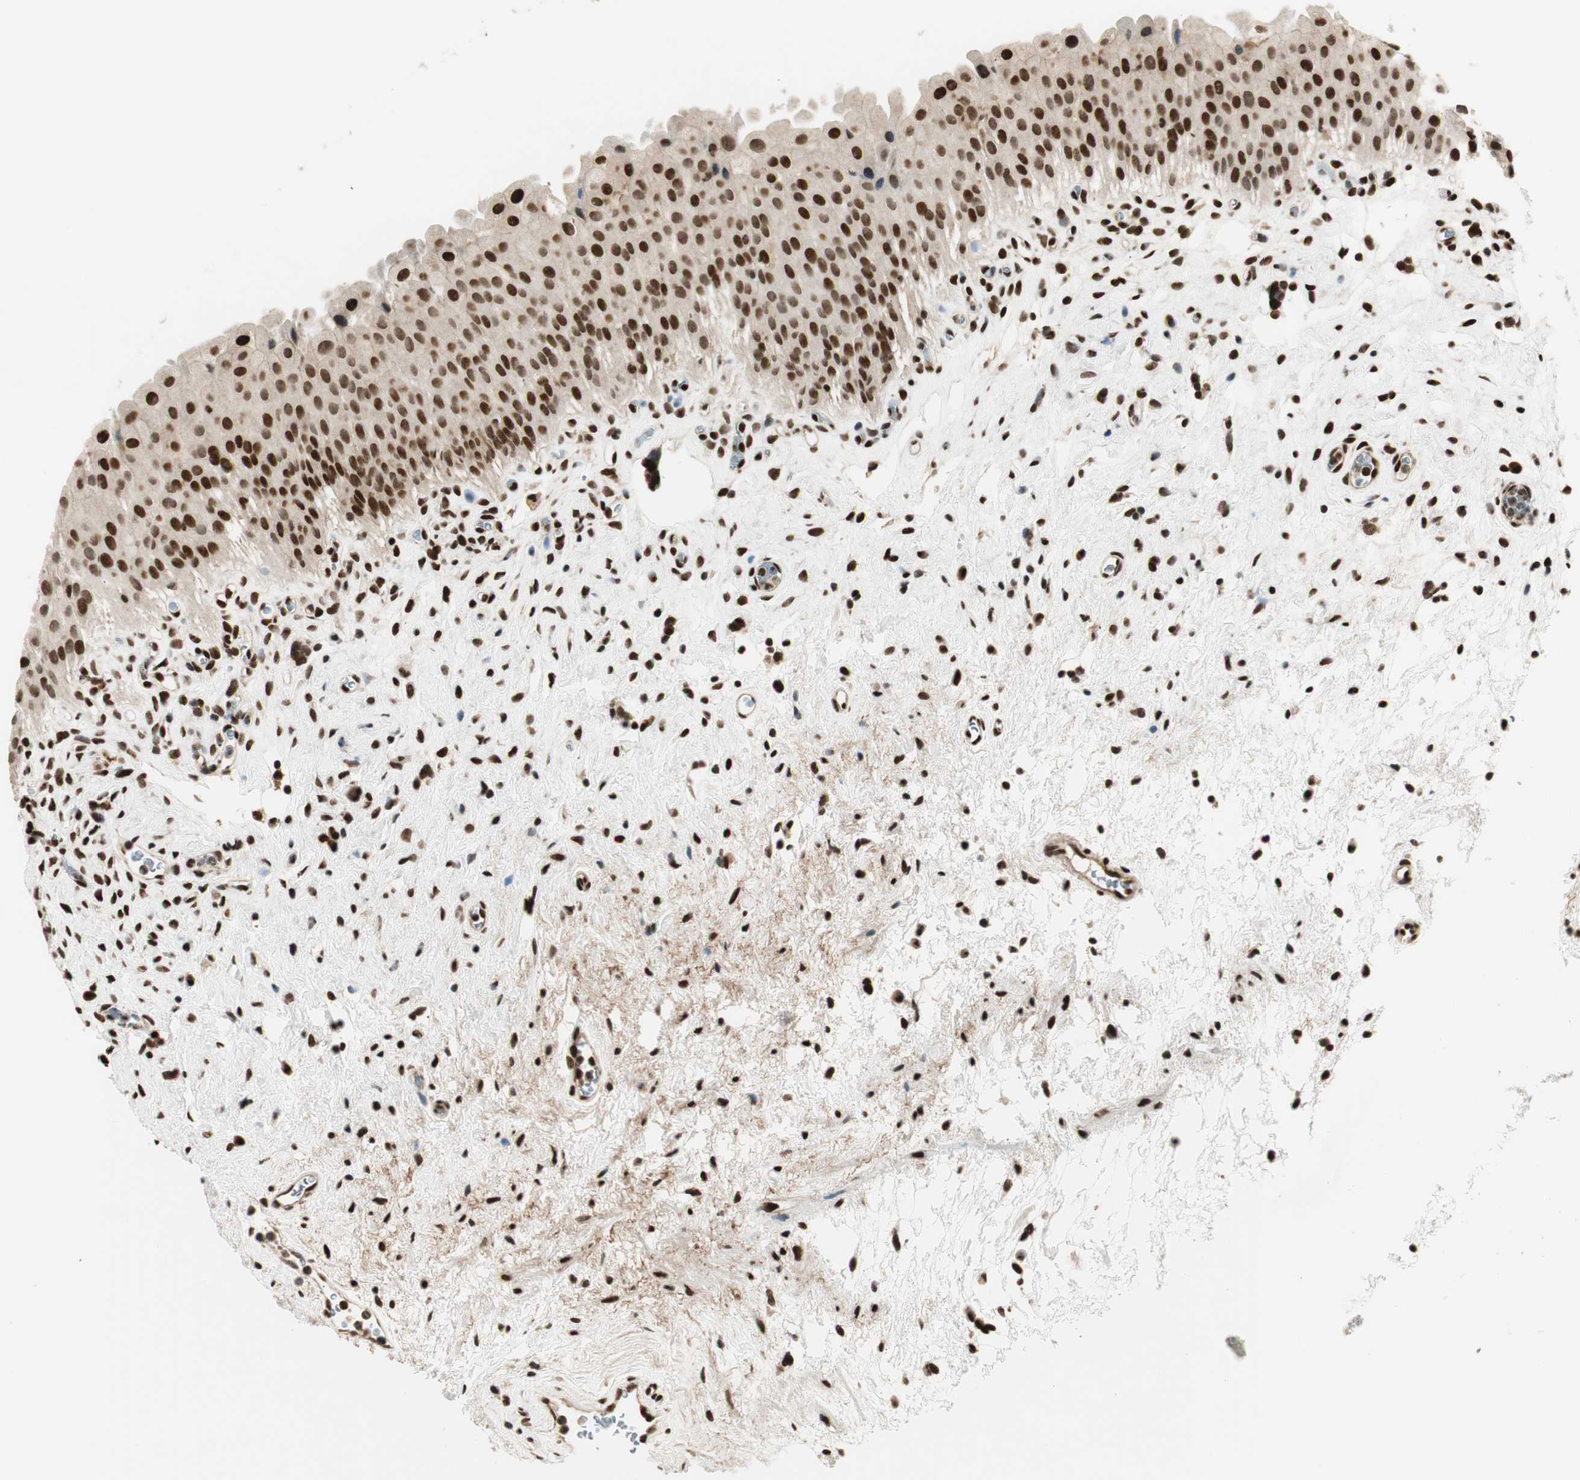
{"staining": {"intensity": "moderate", "quantity": ">75%", "location": "nuclear"}, "tissue": "urinary bladder", "cell_type": "Urothelial cells", "image_type": "normal", "snomed": [{"axis": "morphology", "description": "Normal tissue, NOS"}, {"axis": "morphology", "description": "Urothelial carcinoma, High grade"}, {"axis": "topography", "description": "Urinary bladder"}], "caption": "This histopathology image exhibits immunohistochemistry staining of unremarkable urinary bladder, with medium moderate nuclear positivity in approximately >75% of urothelial cells.", "gene": "RING1", "patient": {"sex": "male", "age": 46}}